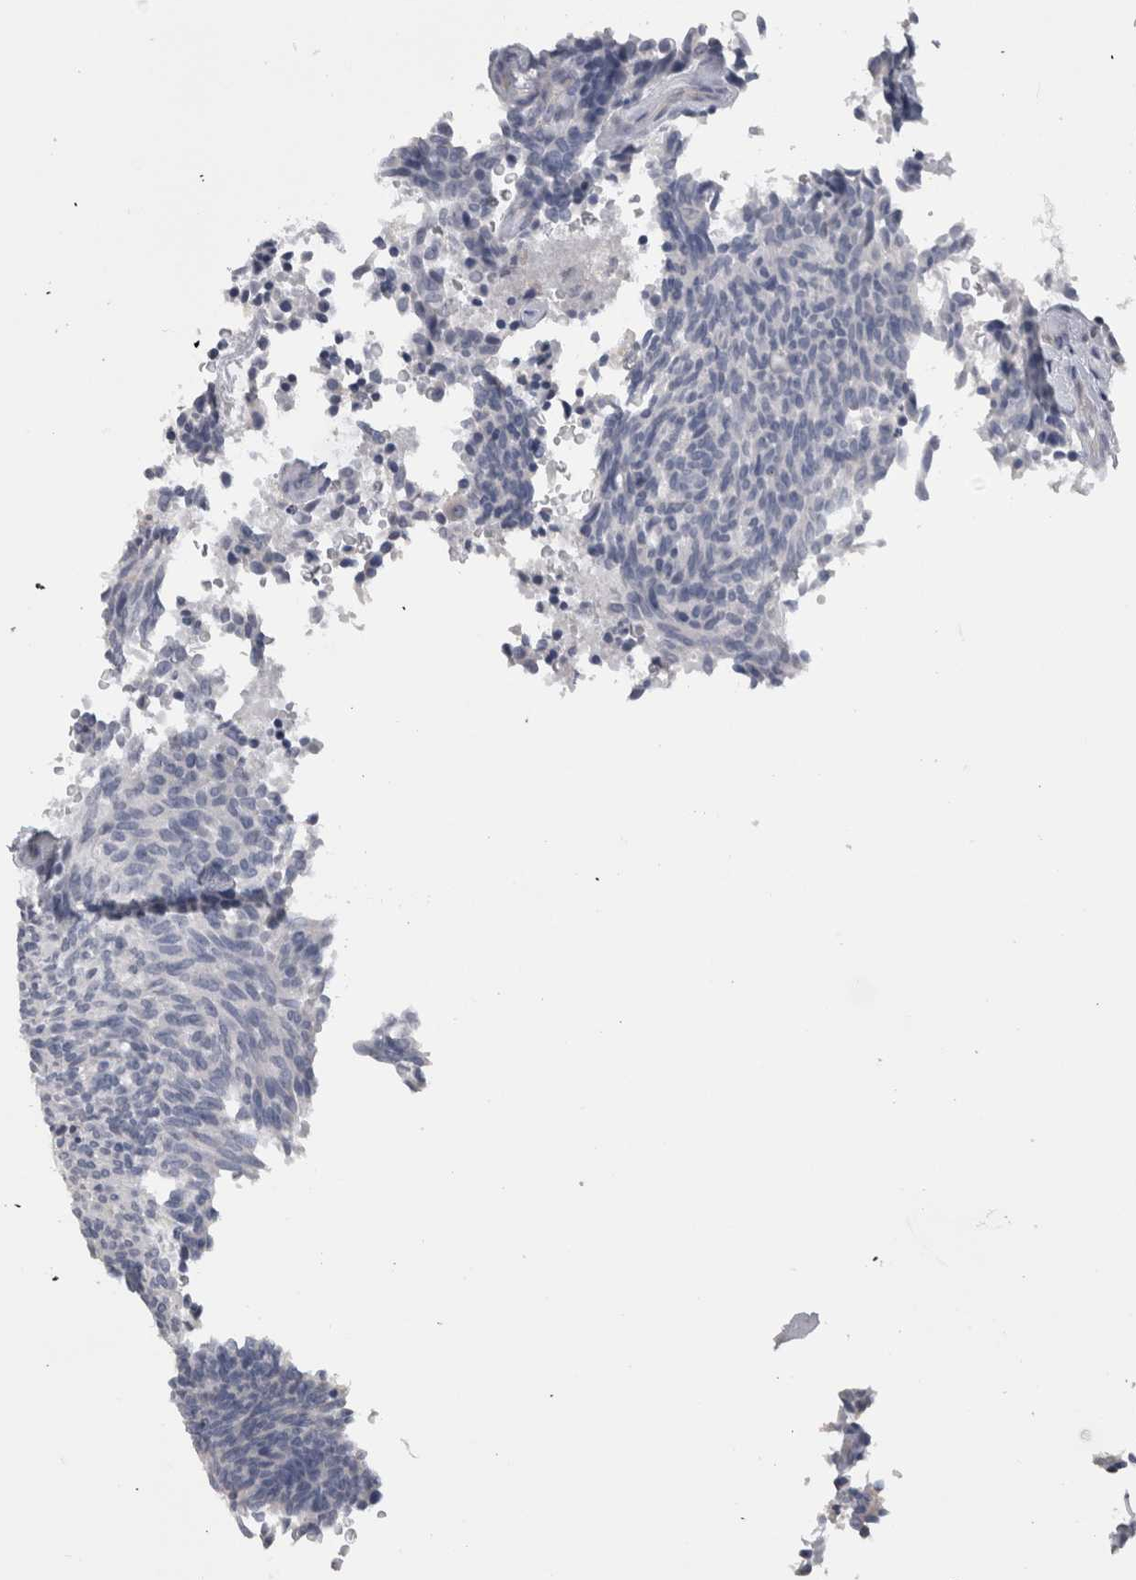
{"staining": {"intensity": "negative", "quantity": "none", "location": "none"}, "tissue": "carcinoid", "cell_type": "Tumor cells", "image_type": "cancer", "snomed": [{"axis": "morphology", "description": "Carcinoid, malignant, NOS"}, {"axis": "topography", "description": "Pancreas"}], "caption": "Malignant carcinoid stained for a protein using immunohistochemistry (IHC) displays no staining tumor cells.", "gene": "IL33", "patient": {"sex": "female", "age": 54}}